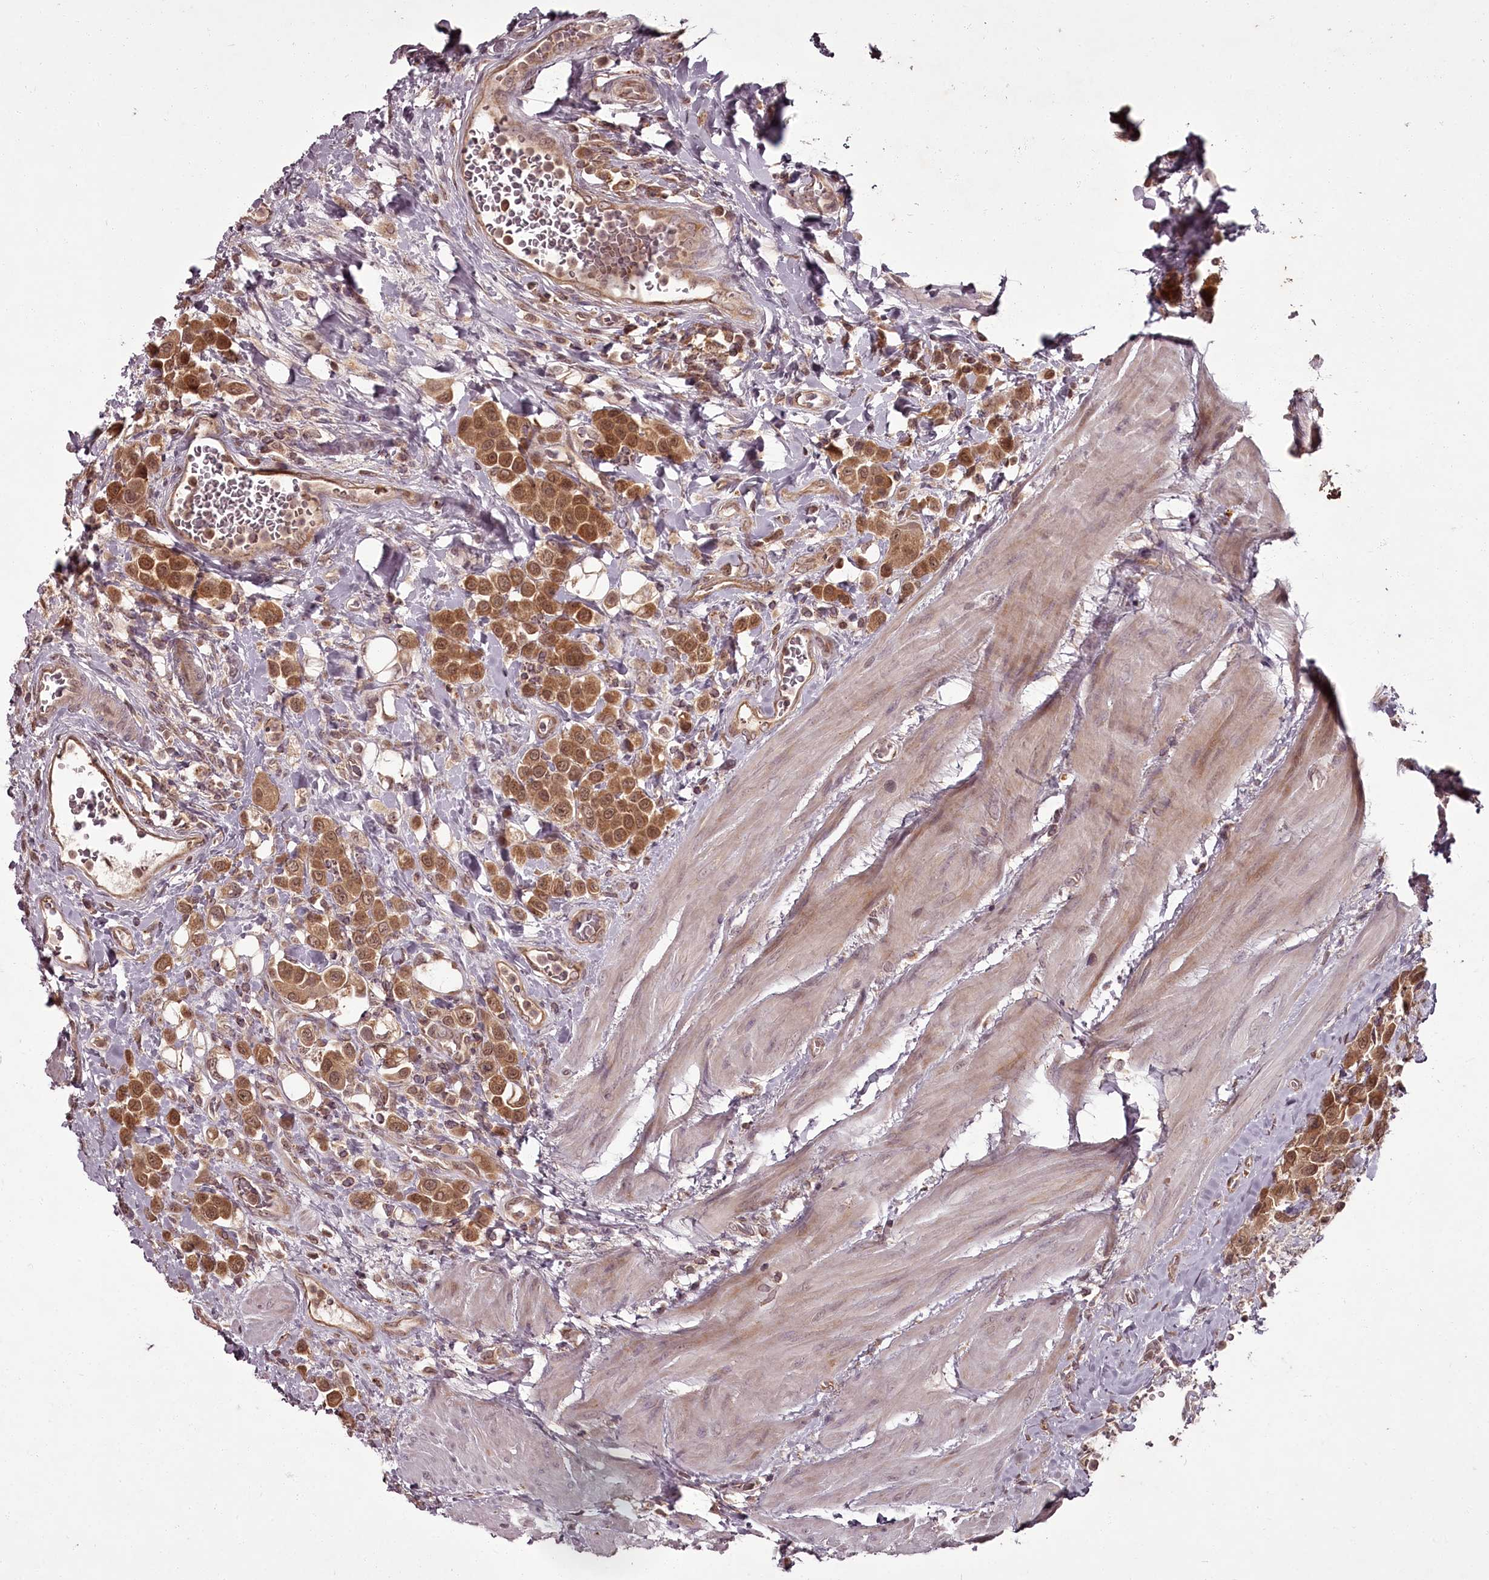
{"staining": {"intensity": "moderate", "quantity": ">75%", "location": "cytoplasmic/membranous,nuclear"}, "tissue": "urothelial cancer", "cell_type": "Tumor cells", "image_type": "cancer", "snomed": [{"axis": "morphology", "description": "Urothelial carcinoma, High grade"}, {"axis": "topography", "description": "Urinary bladder"}], "caption": "A micrograph showing moderate cytoplasmic/membranous and nuclear staining in approximately >75% of tumor cells in urothelial cancer, as visualized by brown immunohistochemical staining.", "gene": "PCBP2", "patient": {"sex": "male", "age": 50}}